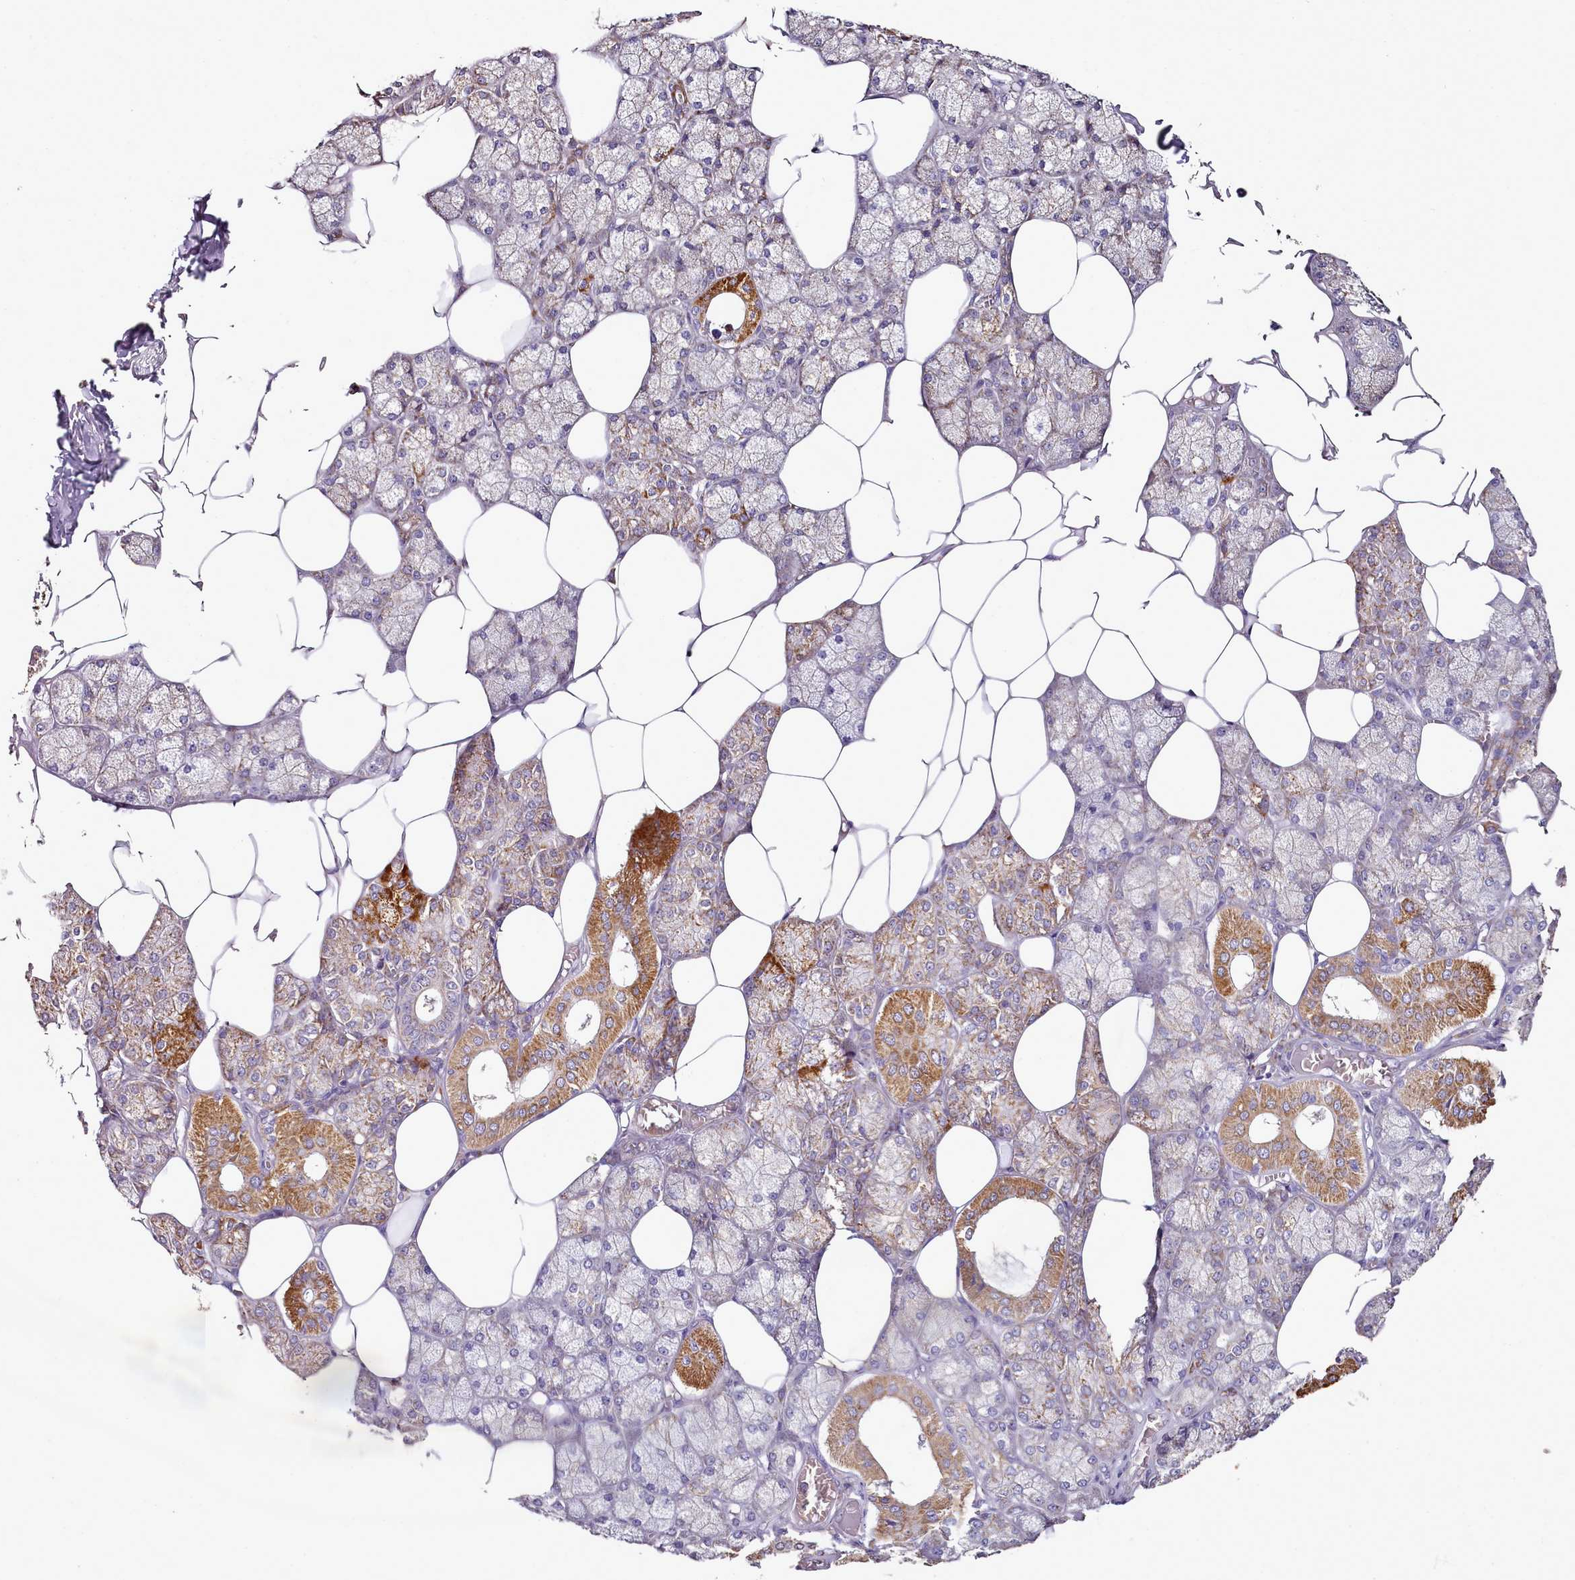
{"staining": {"intensity": "strong", "quantity": "<25%", "location": "cytoplasmic/membranous"}, "tissue": "salivary gland", "cell_type": "Glandular cells", "image_type": "normal", "snomed": [{"axis": "morphology", "description": "Normal tissue, NOS"}, {"axis": "topography", "description": "Salivary gland"}], "caption": "Salivary gland stained with a brown dye displays strong cytoplasmic/membranous positive expression in approximately <25% of glandular cells.", "gene": "ACSS1", "patient": {"sex": "male", "age": 62}}